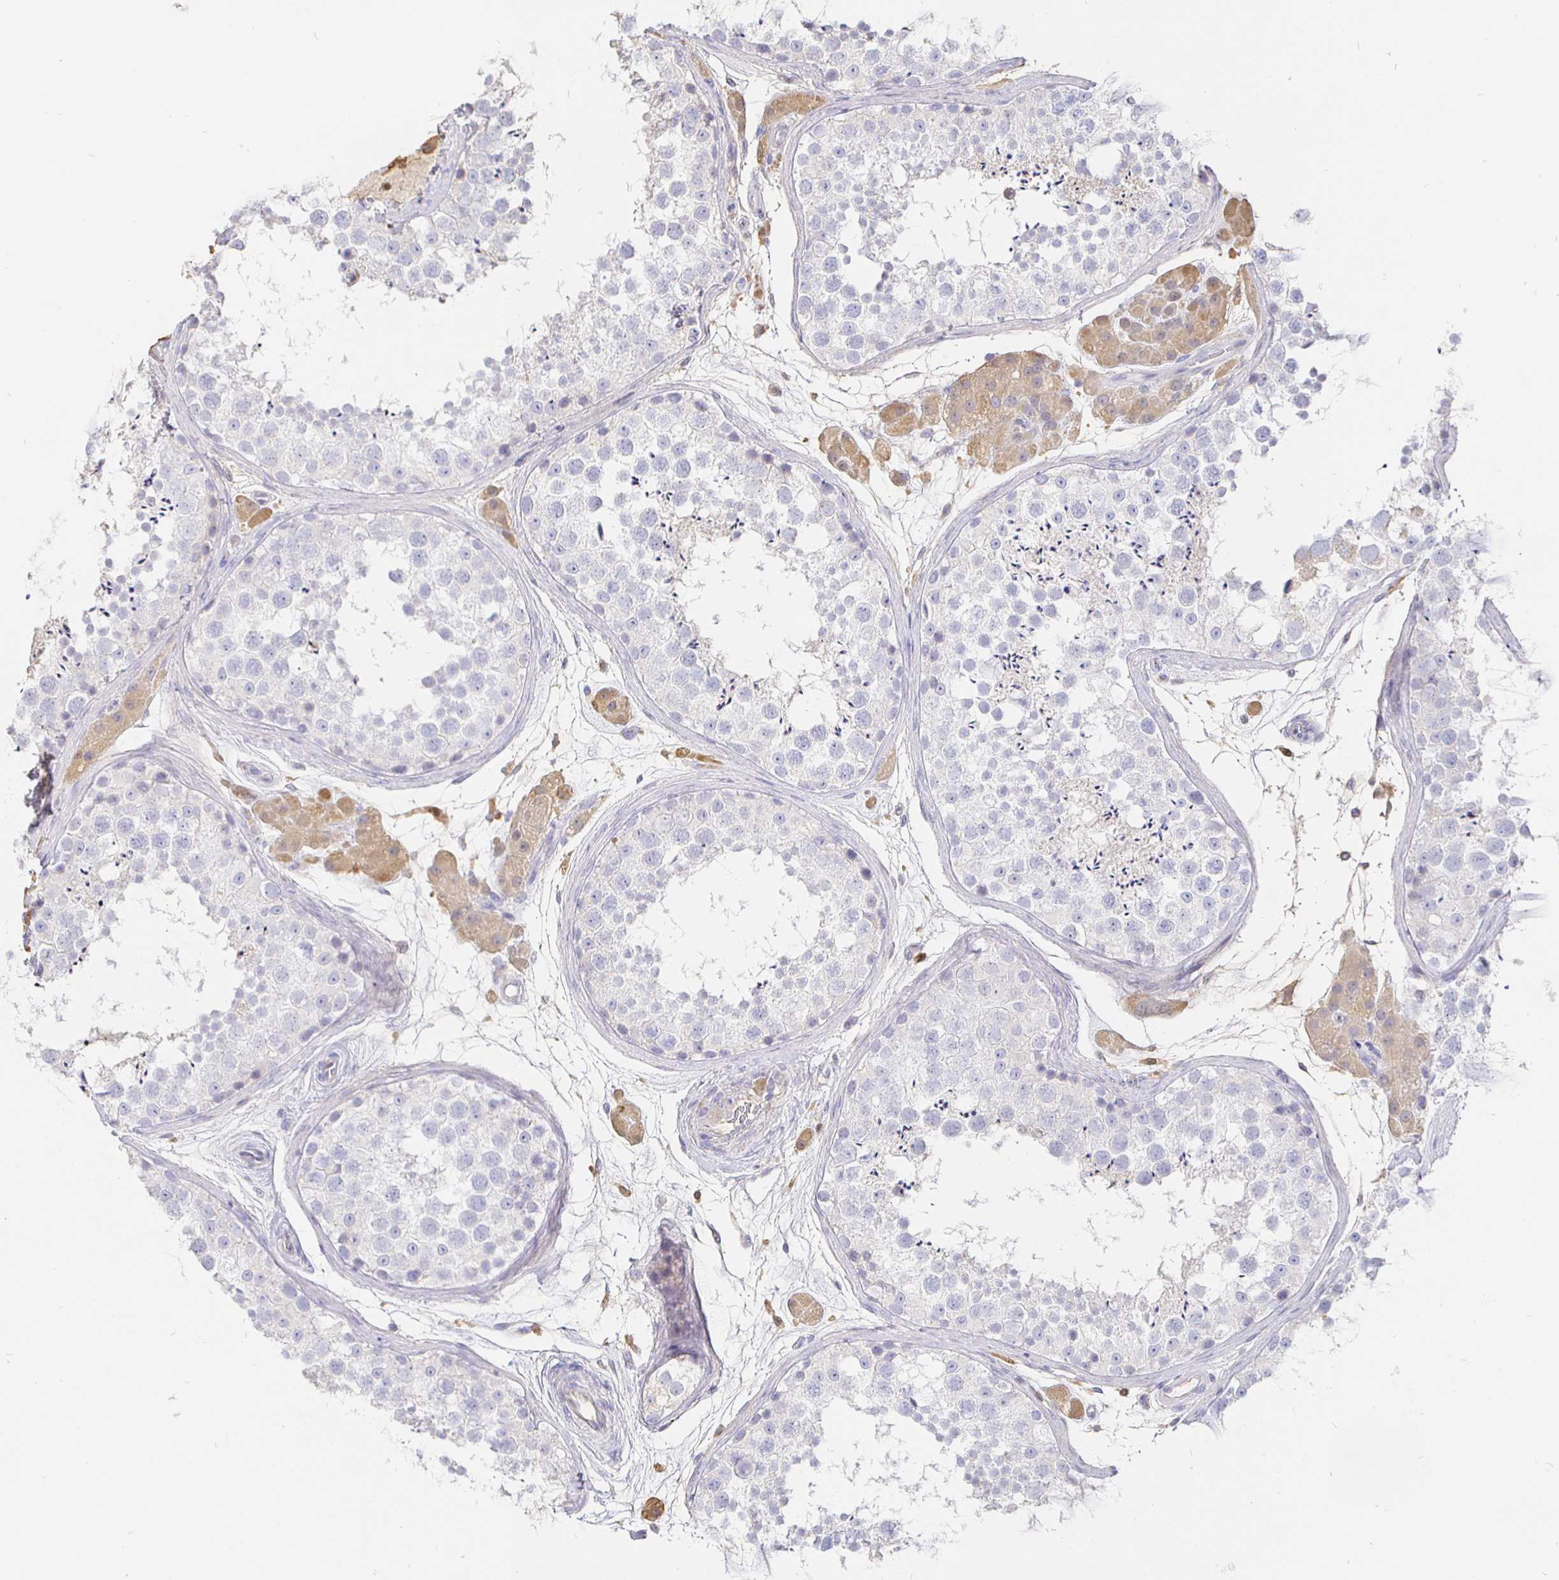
{"staining": {"intensity": "negative", "quantity": "none", "location": "none"}, "tissue": "testis", "cell_type": "Cells in seminiferous ducts", "image_type": "normal", "snomed": [{"axis": "morphology", "description": "Normal tissue, NOS"}, {"axis": "topography", "description": "Testis"}], "caption": "An immunohistochemistry (IHC) photomicrograph of benign testis is shown. There is no staining in cells in seminiferous ducts of testis.", "gene": "CXCR3", "patient": {"sex": "male", "age": 41}}